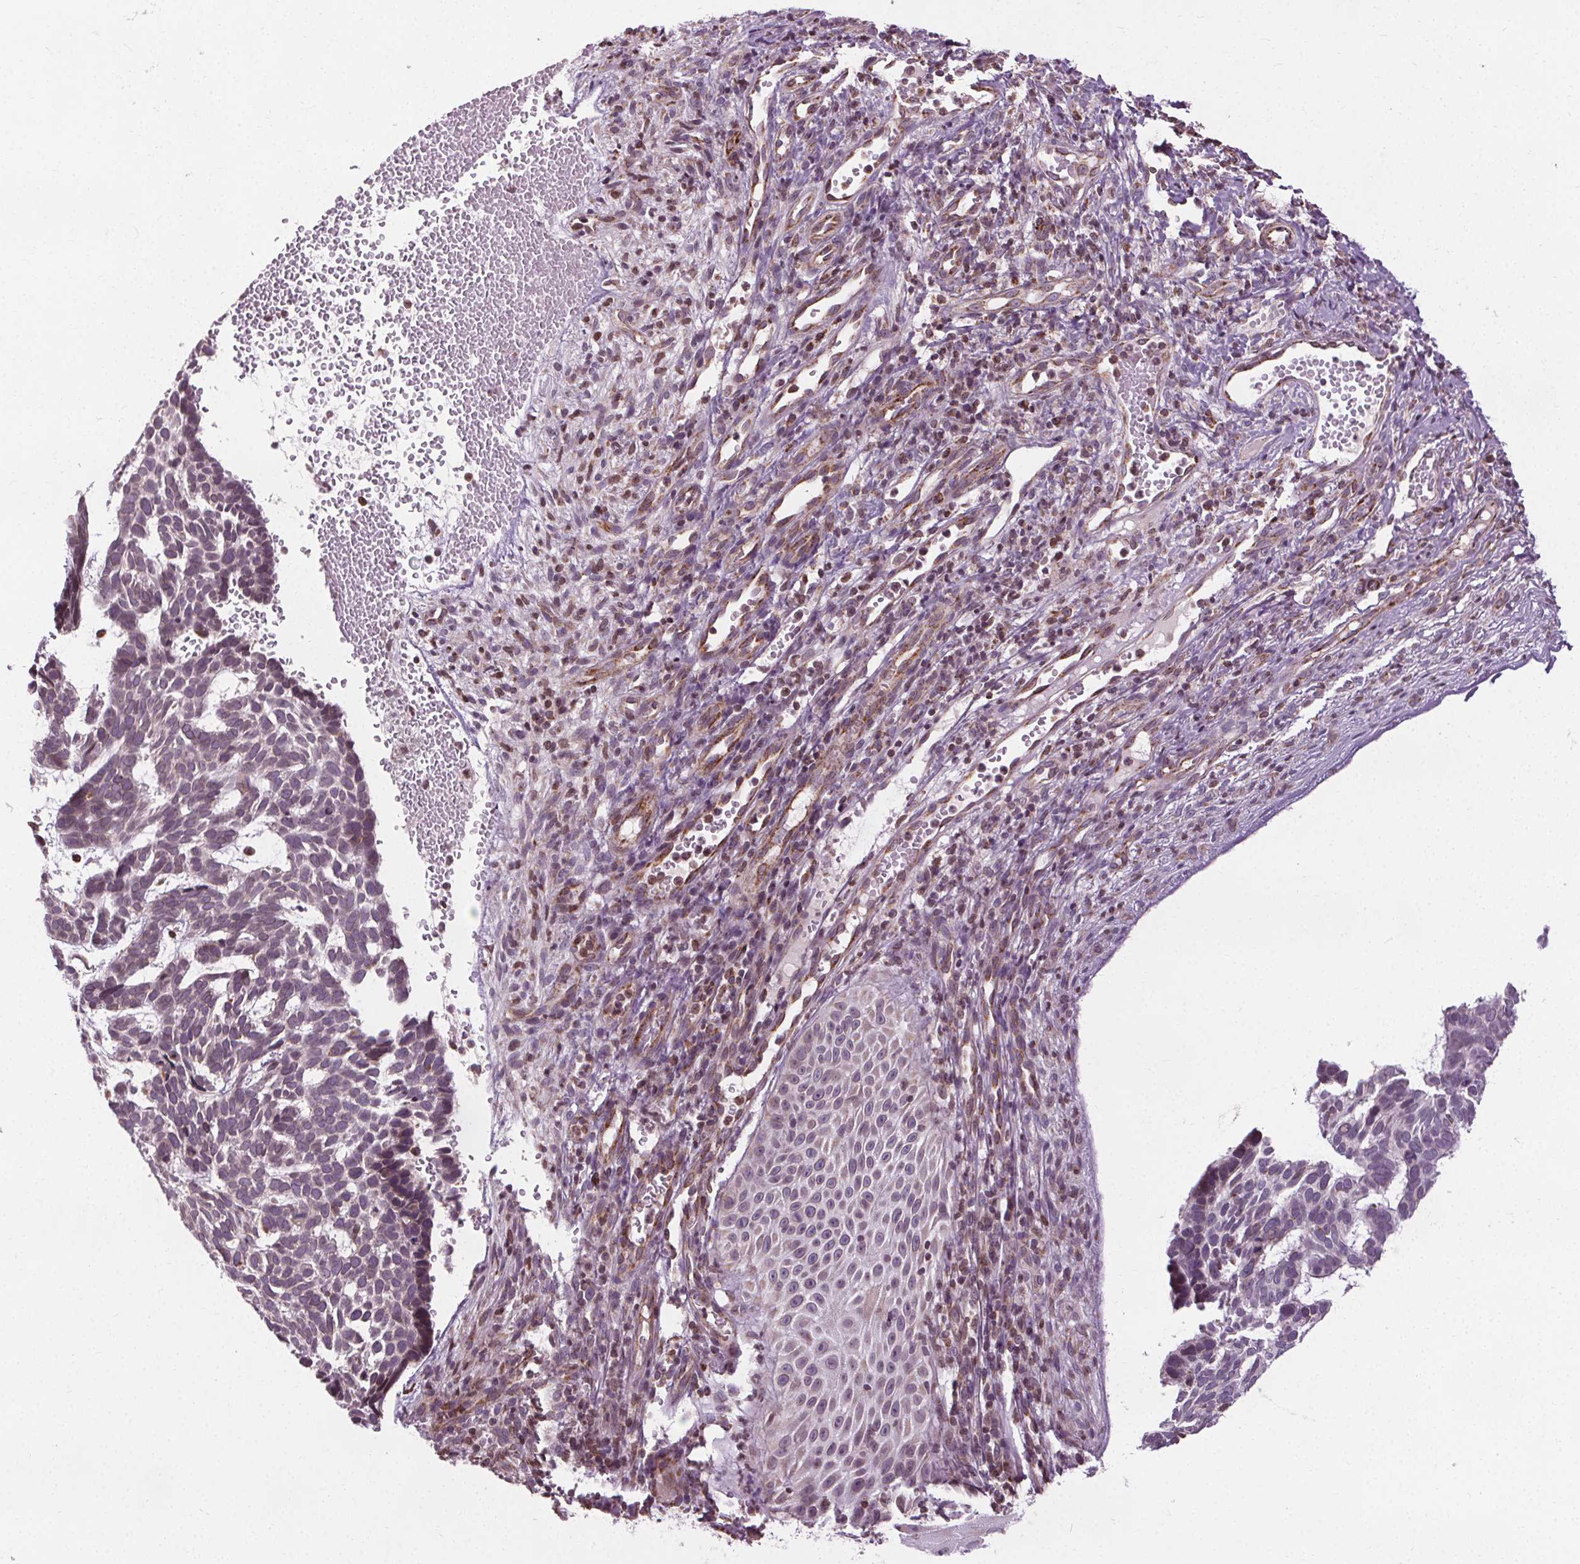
{"staining": {"intensity": "weak", "quantity": "<25%", "location": "nuclear"}, "tissue": "skin cancer", "cell_type": "Tumor cells", "image_type": "cancer", "snomed": [{"axis": "morphology", "description": "Basal cell carcinoma"}, {"axis": "topography", "description": "Skin"}], "caption": "DAB (3,3'-diaminobenzidine) immunohistochemical staining of human skin basal cell carcinoma exhibits no significant positivity in tumor cells.", "gene": "LFNG", "patient": {"sex": "male", "age": 78}}